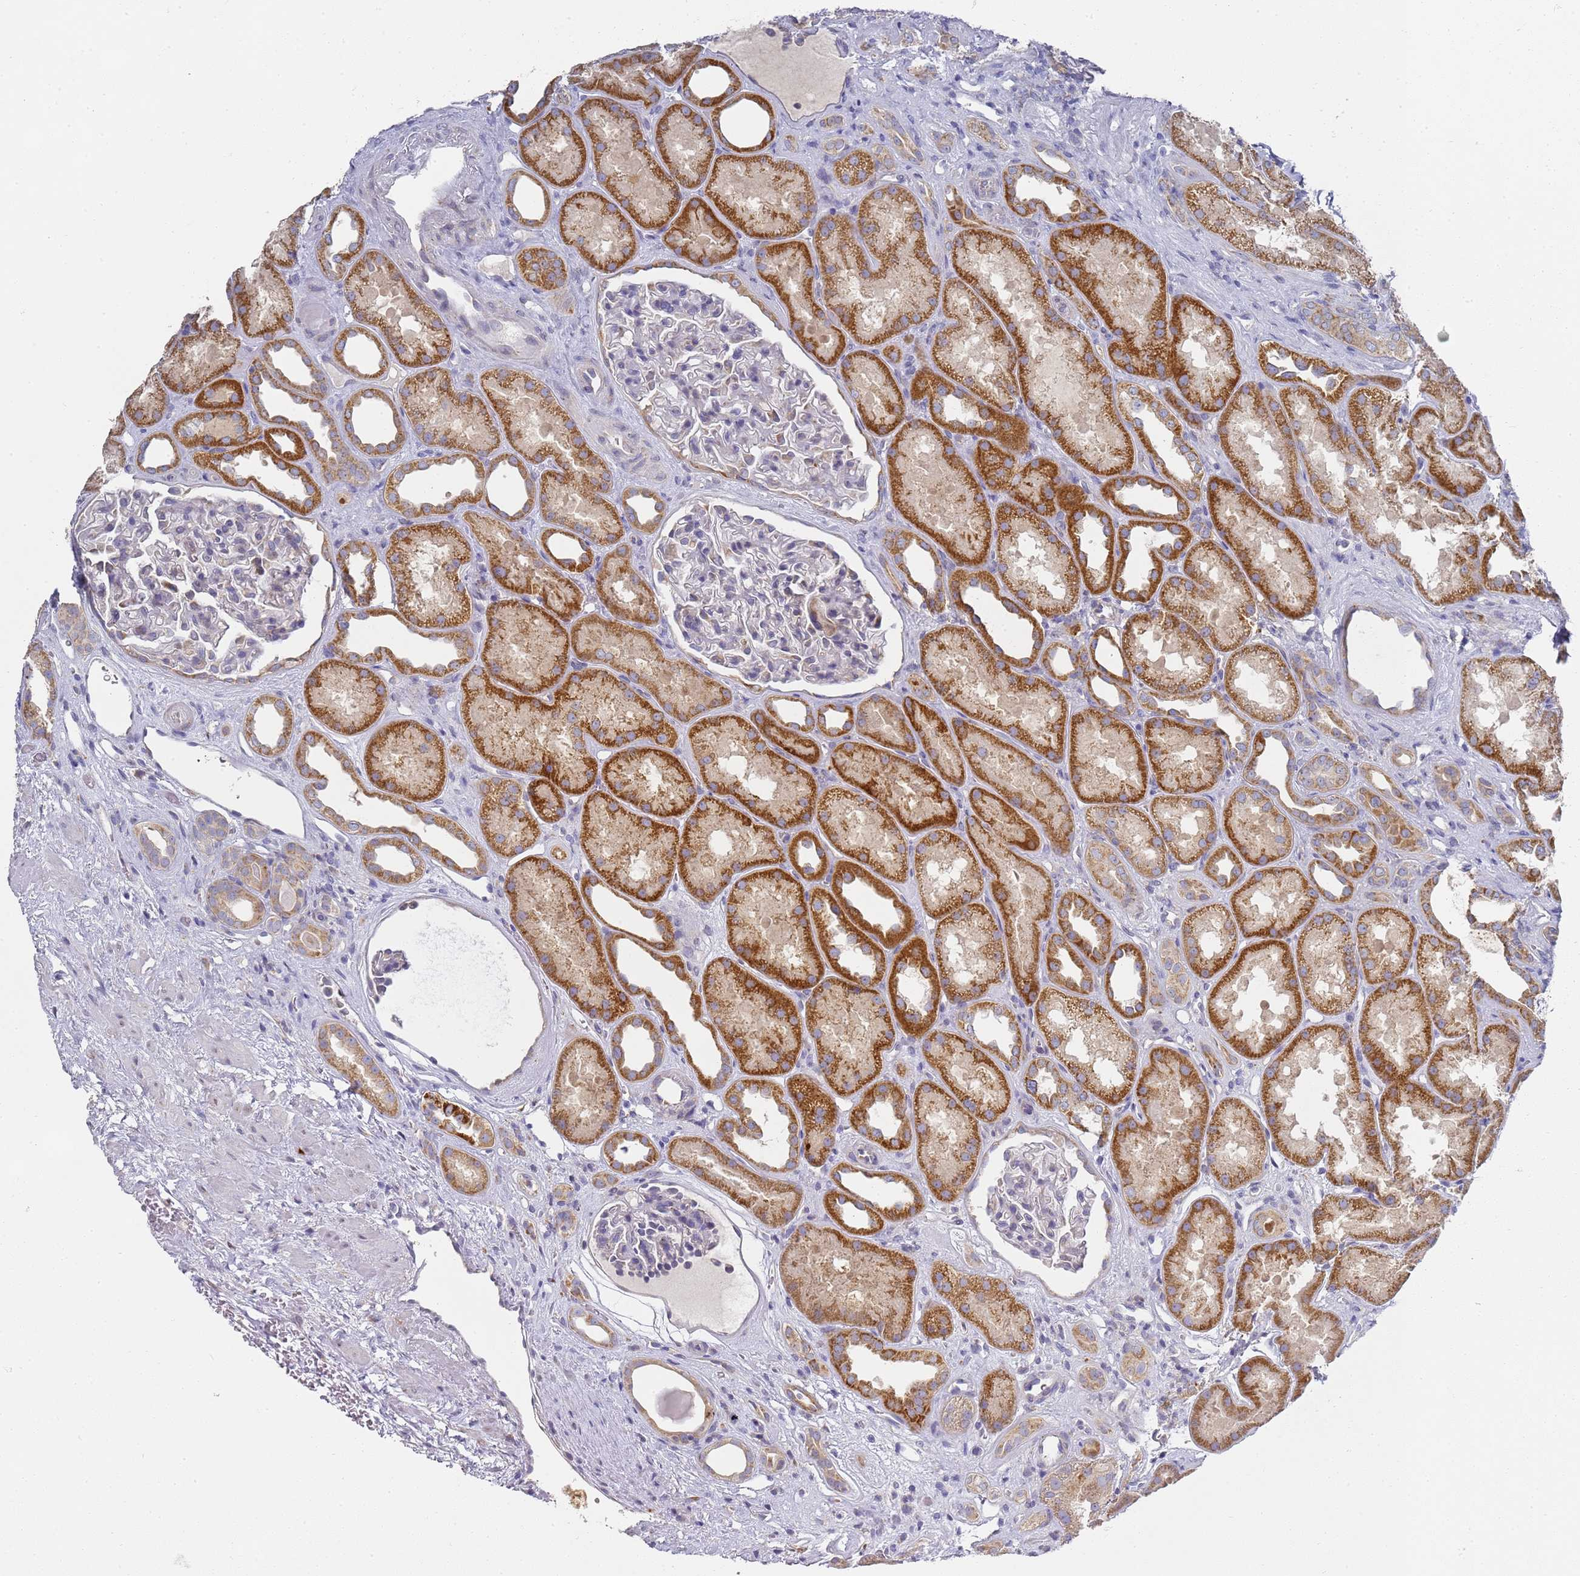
{"staining": {"intensity": "negative", "quantity": "none", "location": "none"}, "tissue": "kidney", "cell_type": "Cells in glomeruli", "image_type": "normal", "snomed": [{"axis": "morphology", "description": "Normal tissue, NOS"}, {"axis": "topography", "description": "Kidney"}], "caption": "DAB immunohistochemical staining of unremarkable human kidney displays no significant staining in cells in glomeruli.", "gene": "NPEPPS", "patient": {"sex": "male", "age": 61}}